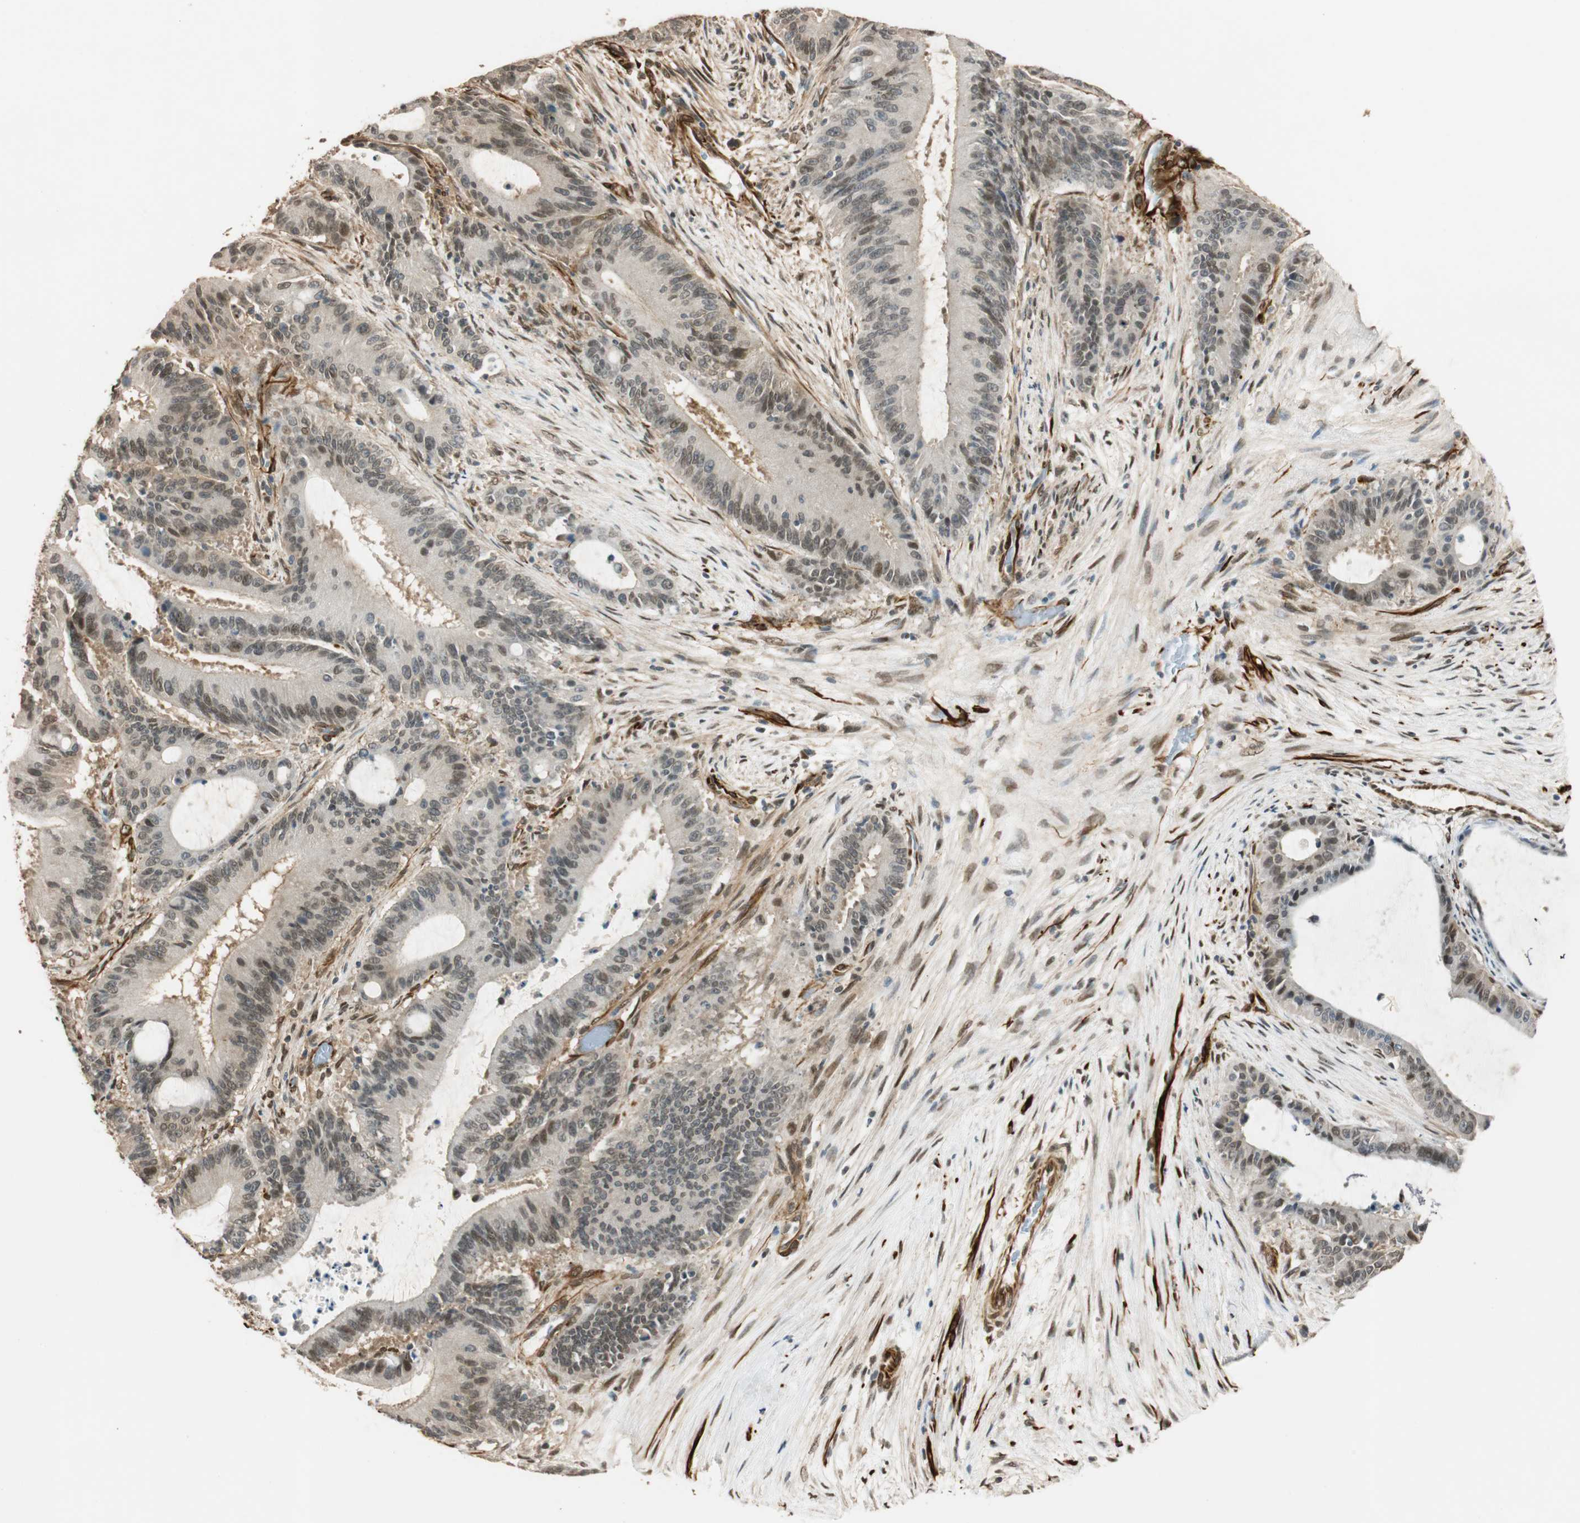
{"staining": {"intensity": "weak", "quantity": "25%-75%", "location": "nuclear"}, "tissue": "liver cancer", "cell_type": "Tumor cells", "image_type": "cancer", "snomed": [{"axis": "morphology", "description": "Cholangiocarcinoma"}, {"axis": "topography", "description": "Liver"}], "caption": "Immunohistochemistry image of neoplastic tissue: cholangiocarcinoma (liver) stained using immunohistochemistry demonstrates low levels of weak protein expression localized specifically in the nuclear of tumor cells, appearing as a nuclear brown color.", "gene": "NES", "patient": {"sex": "female", "age": 73}}